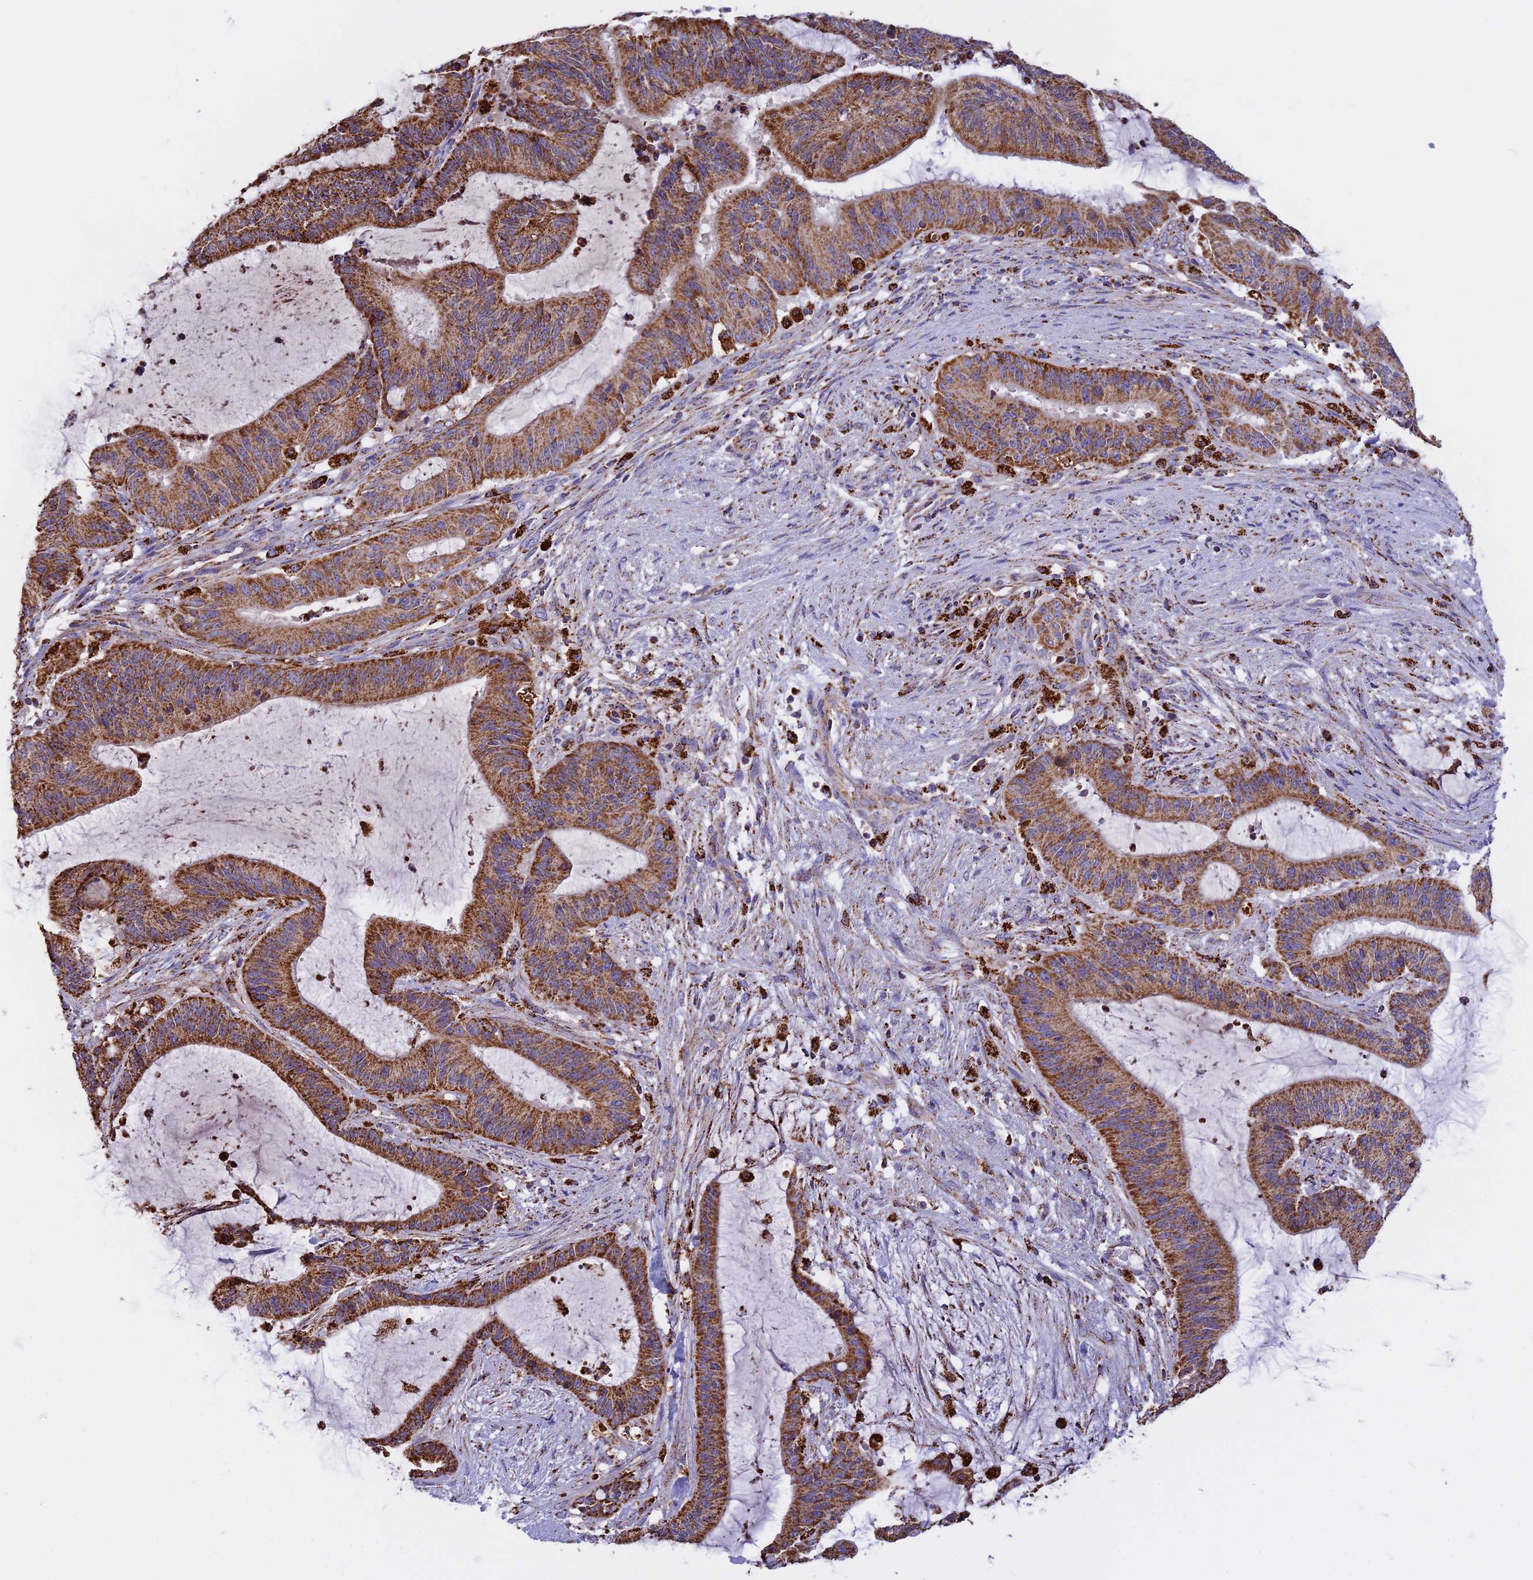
{"staining": {"intensity": "moderate", "quantity": ">75%", "location": "cytoplasmic/membranous"}, "tissue": "liver cancer", "cell_type": "Tumor cells", "image_type": "cancer", "snomed": [{"axis": "morphology", "description": "Normal tissue, NOS"}, {"axis": "morphology", "description": "Cholangiocarcinoma"}, {"axis": "topography", "description": "Liver"}, {"axis": "topography", "description": "Peripheral nerve tissue"}], "caption": "Immunohistochemical staining of human cholangiocarcinoma (liver) shows medium levels of moderate cytoplasmic/membranous protein expression in approximately >75% of tumor cells. (DAB (3,3'-diaminobenzidine) = brown stain, brightfield microscopy at high magnification).", "gene": "KCNG1", "patient": {"sex": "female", "age": 73}}